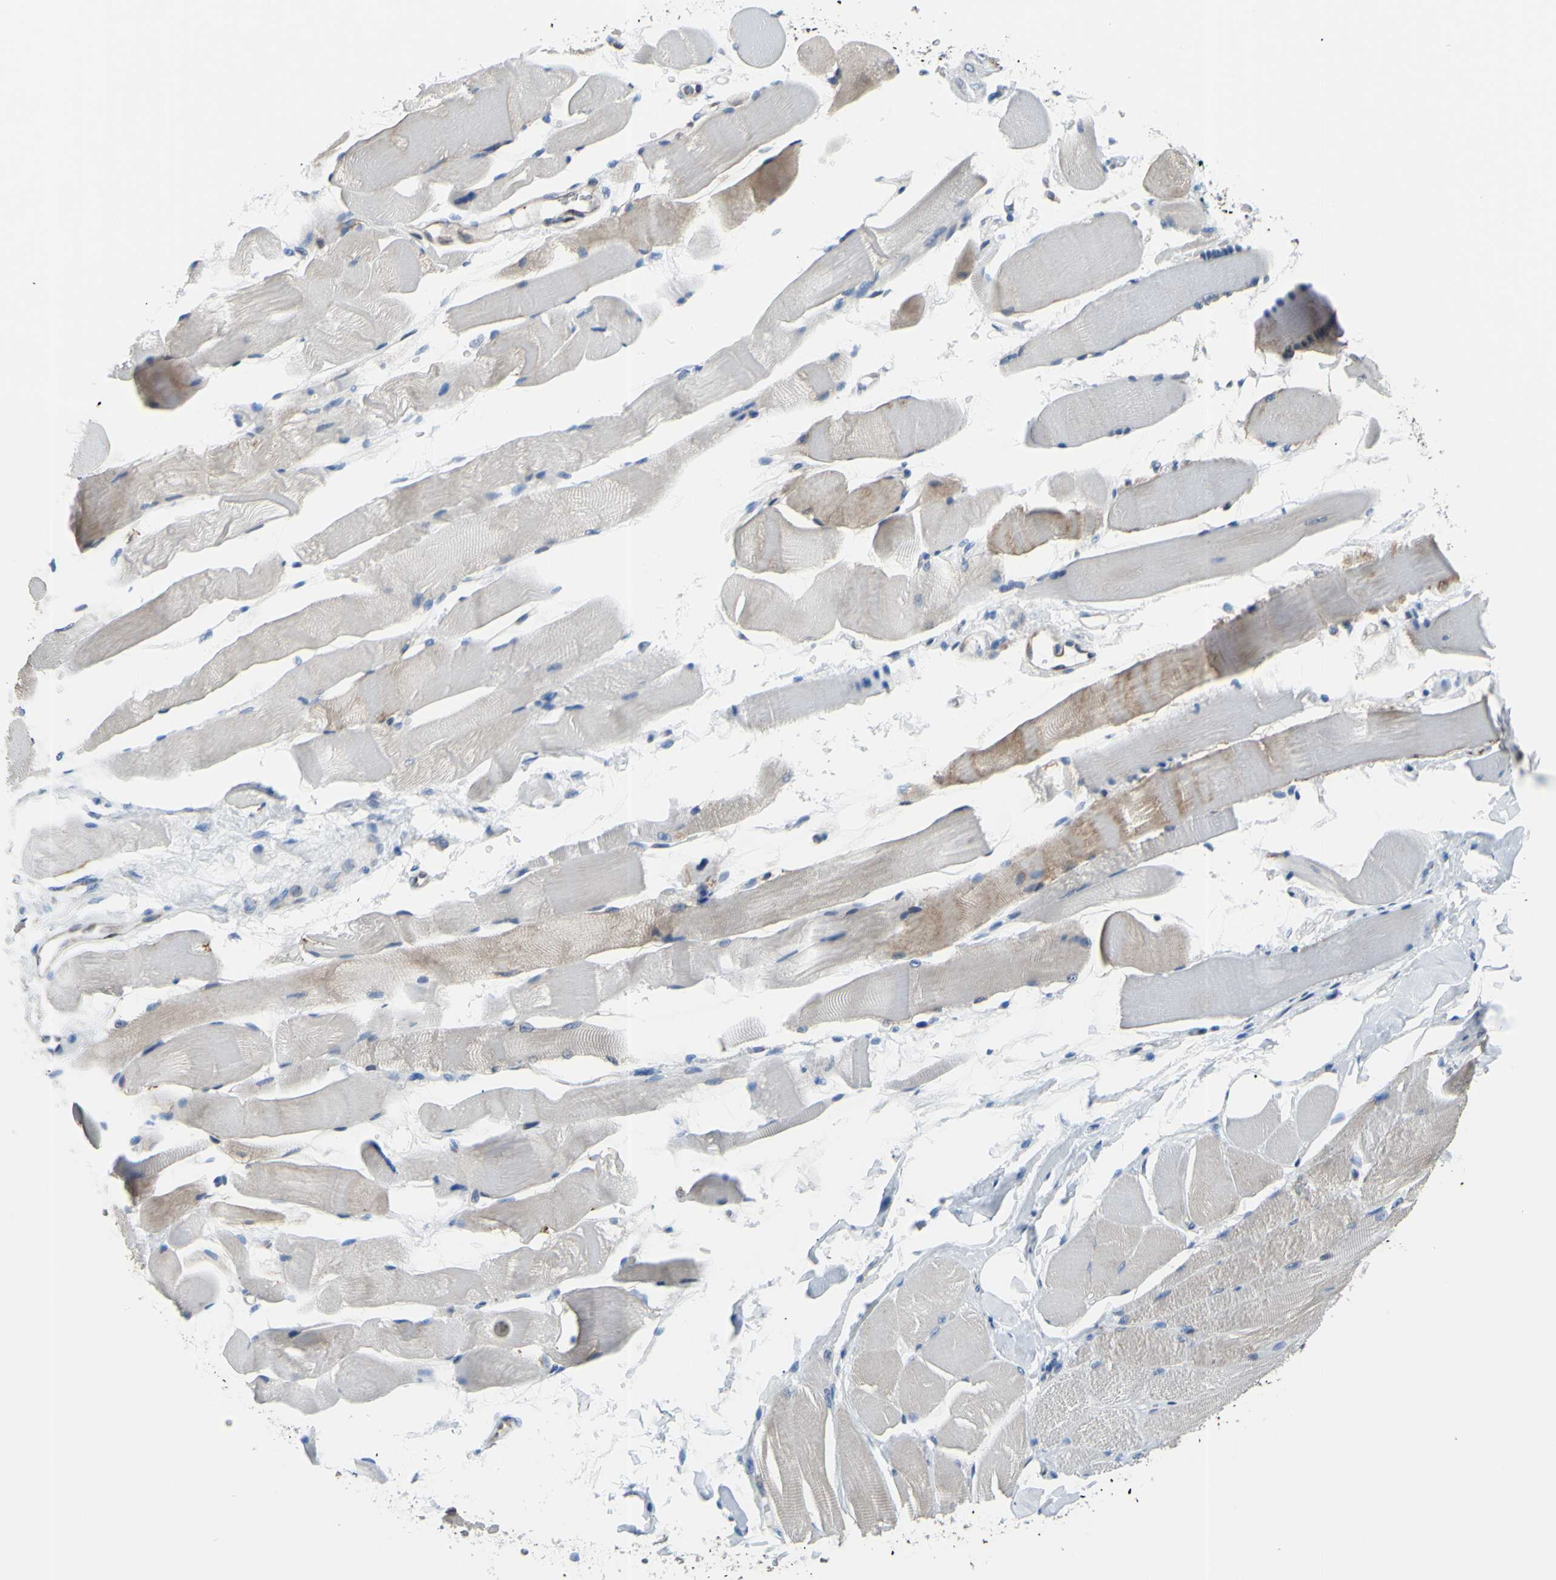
{"staining": {"intensity": "weak", "quantity": "25%-75%", "location": "cytoplasmic/membranous"}, "tissue": "skeletal muscle", "cell_type": "Myocytes", "image_type": "normal", "snomed": [{"axis": "morphology", "description": "Normal tissue, NOS"}, {"axis": "topography", "description": "Skeletal muscle"}, {"axis": "topography", "description": "Peripheral nerve tissue"}], "caption": "Immunohistochemistry staining of unremarkable skeletal muscle, which exhibits low levels of weak cytoplasmic/membranous staining in approximately 25%-75% of myocytes indicating weak cytoplasmic/membranous protein expression. The staining was performed using DAB (brown) for protein detection and nuclei were counterstained in hematoxylin (blue).", "gene": "MGST2", "patient": {"sex": "female", "age": 84}}